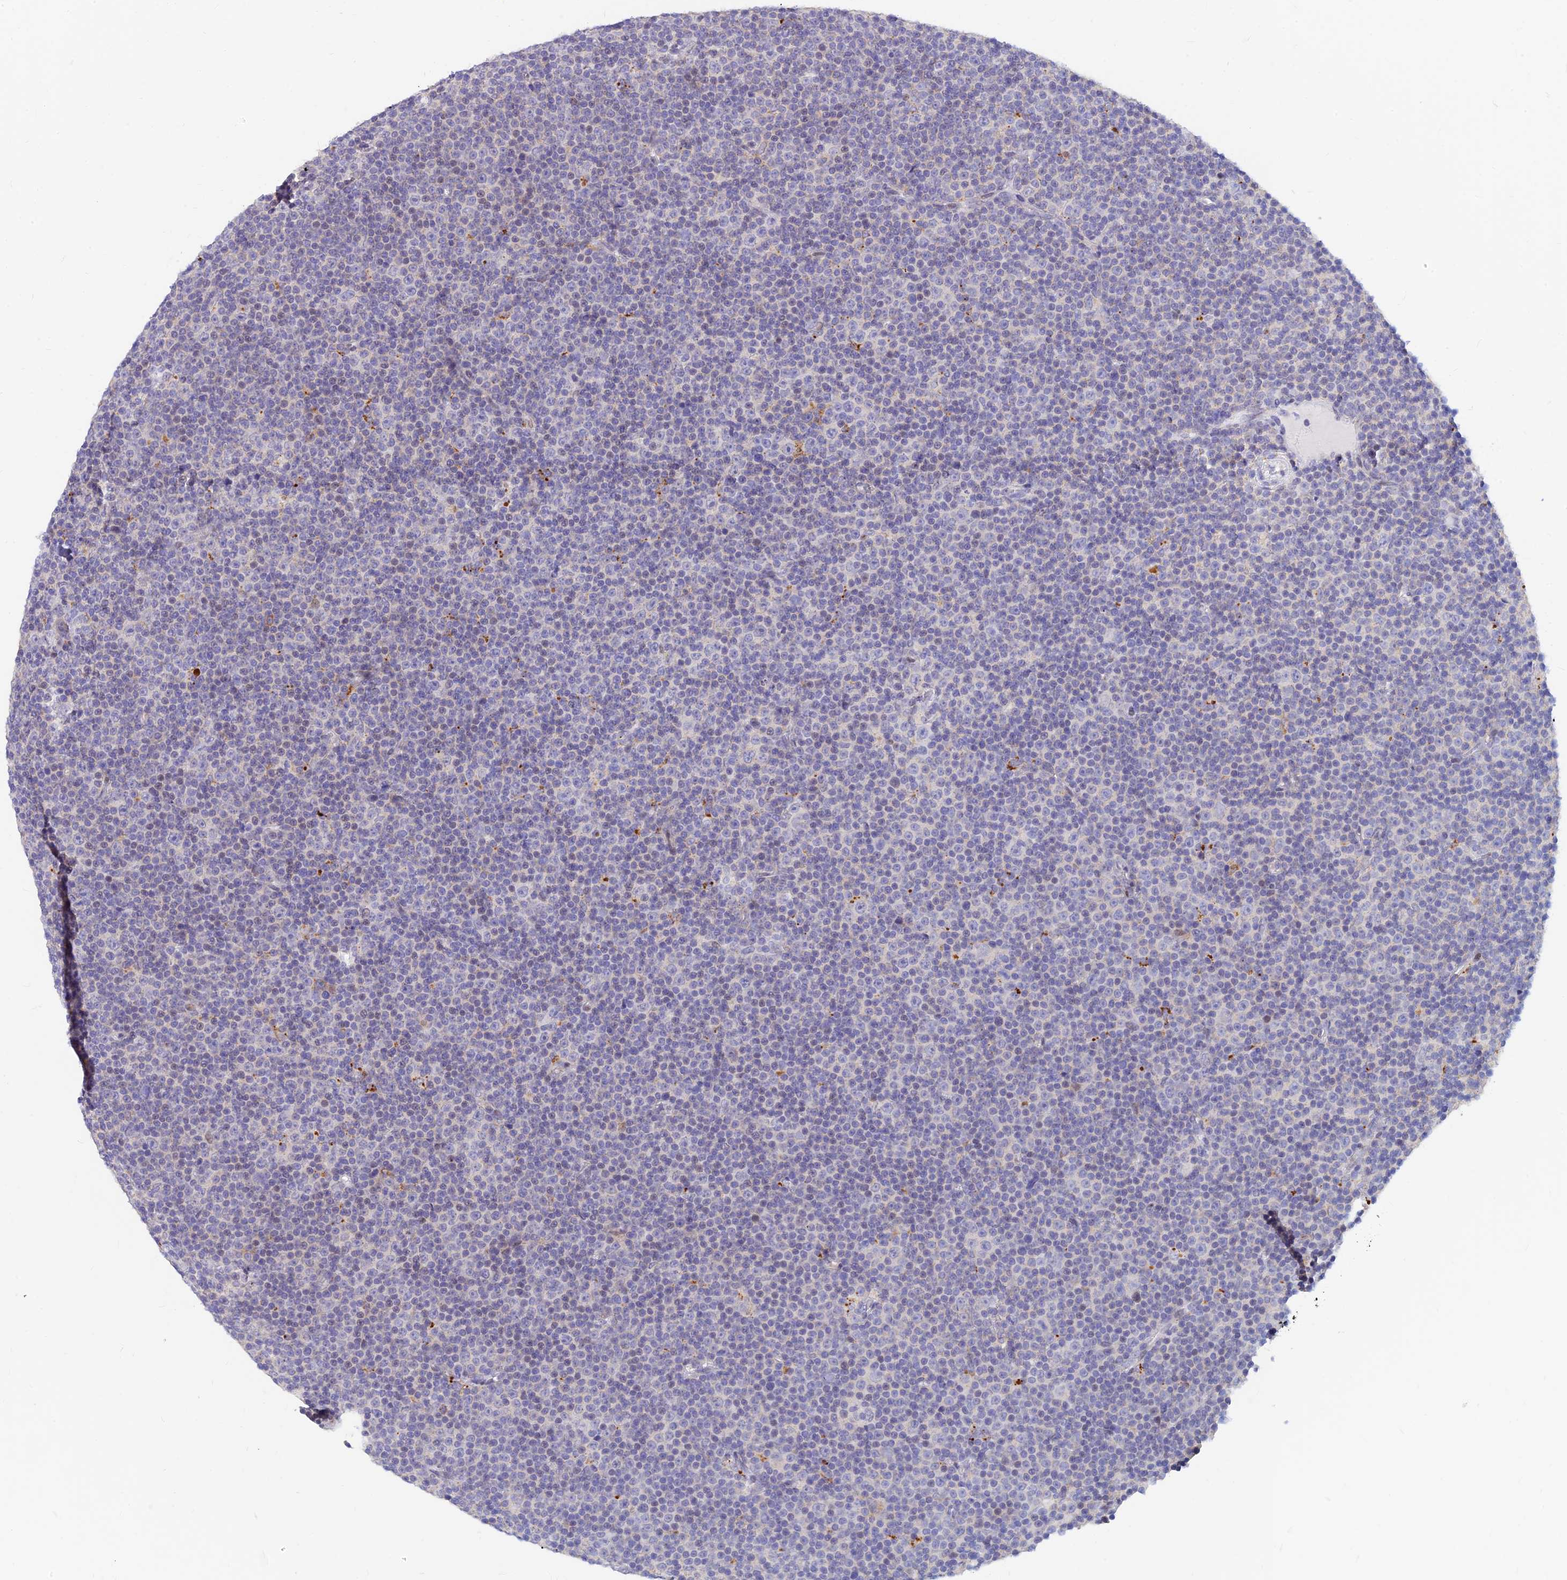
{"staining": {"intensity": "negative", "quantity": "none", "location": "none"}, "tissue": "lymphoma", "cell_type": "Tumor cells", "image_type": "cancer", "snomed": [{"axis": "morphology", "description": "Malignant lymphoma, non-Hodgkin's type, Low grade"}, {"axis": "topography", "description": "Lymph node"}], "caption": "Human lymphoma stained for a protein using IHC shows no staining in tumor cells.", "gene": "INKA1", "patient": {"sex": "female", "age": 67}}